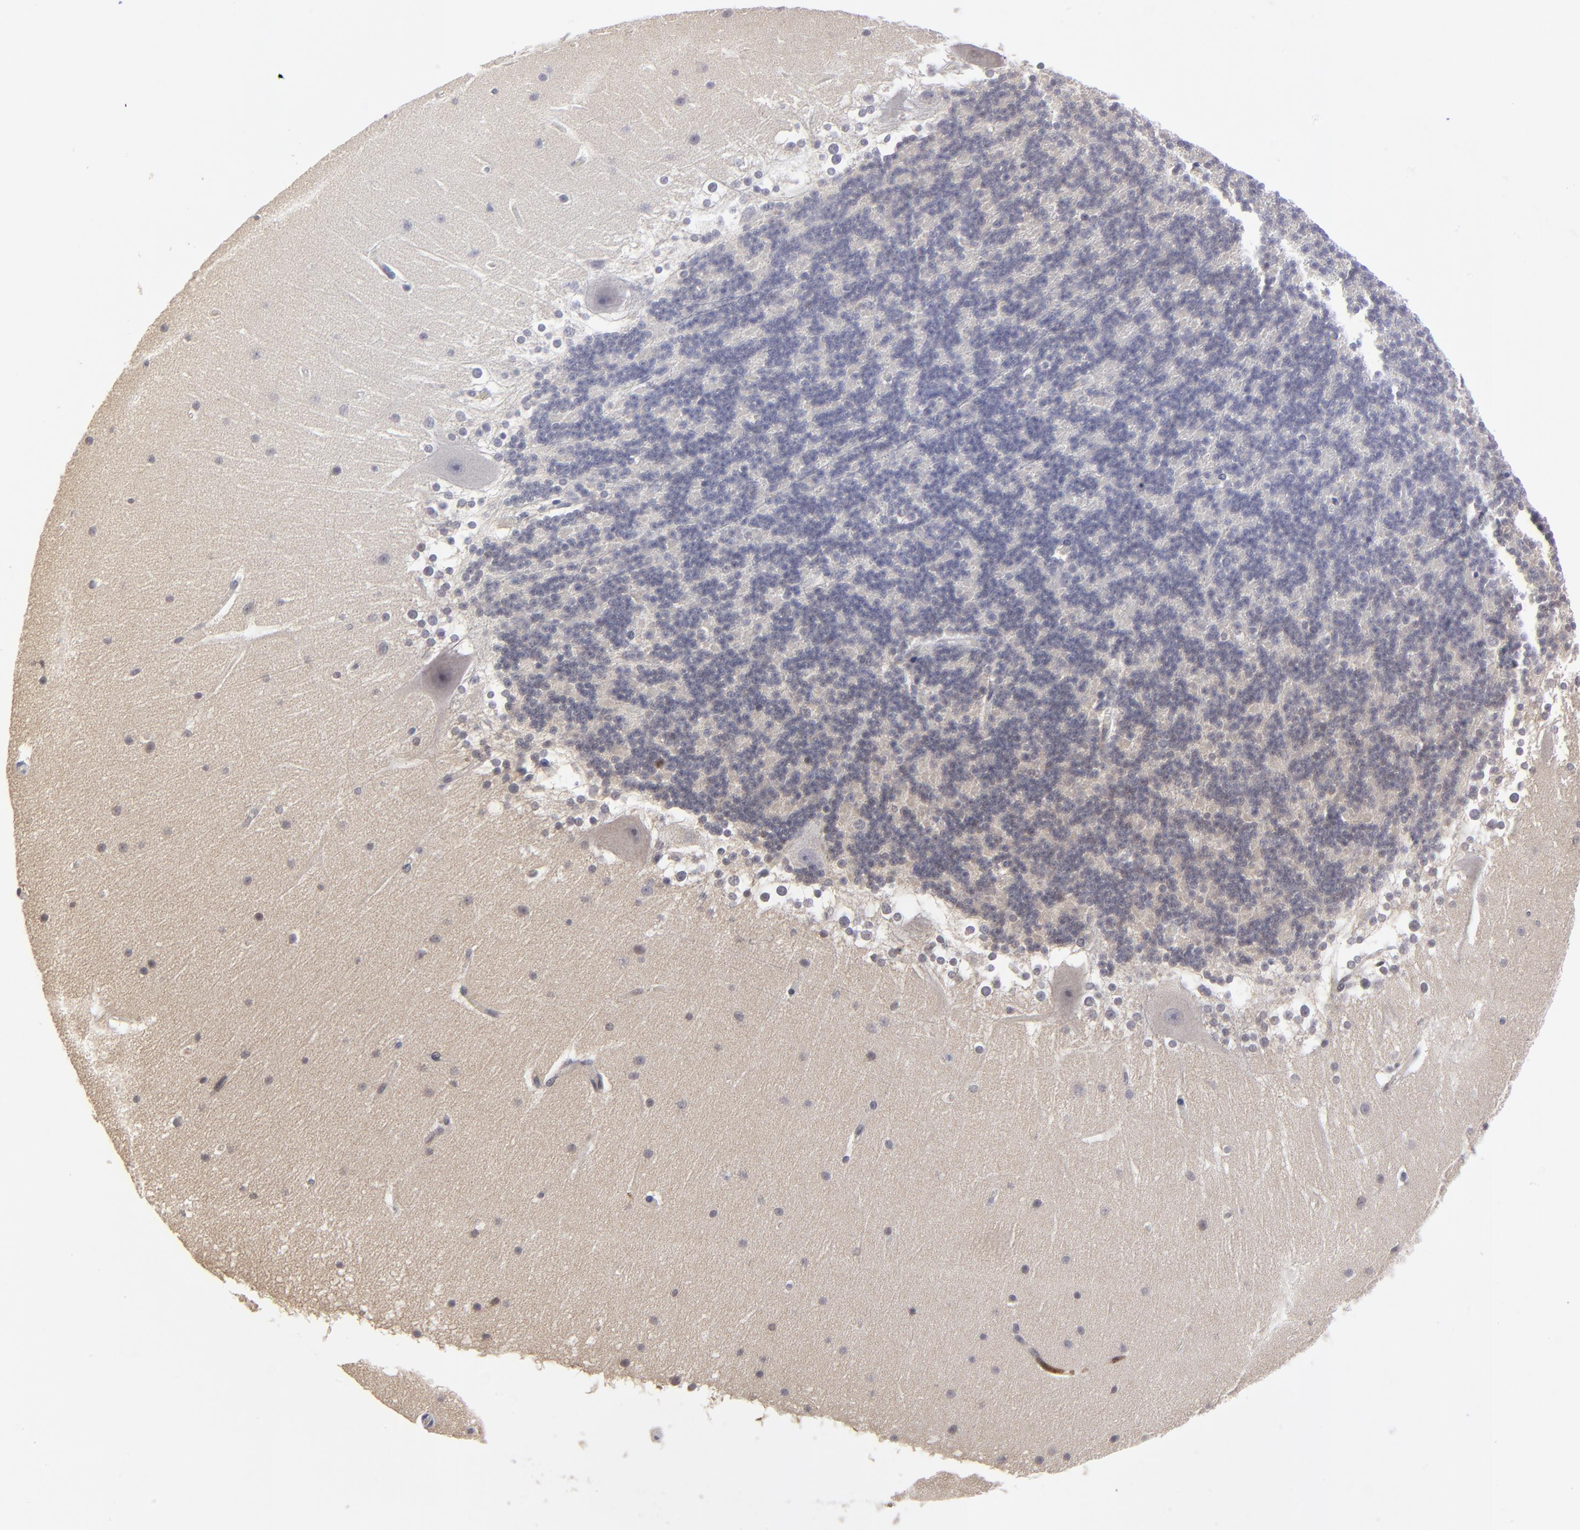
{"staining": {"intensity": "negative", "quantity": "none", "location": "none"}, "tissue": "cerebellum", "cell_type": "Cells in granular layer", "image_type": "normal", "snomed": [{"axis": "morphology", "description": "Normal tissue, NOS"}, {"axis": "topography", "description": "Cerebellum"}], "caption": "IHC of normal cerebellum displays no positivity in cells in granular layer.", "gene": "CASP3", "patient": {"sex": "female", "age": 19}}